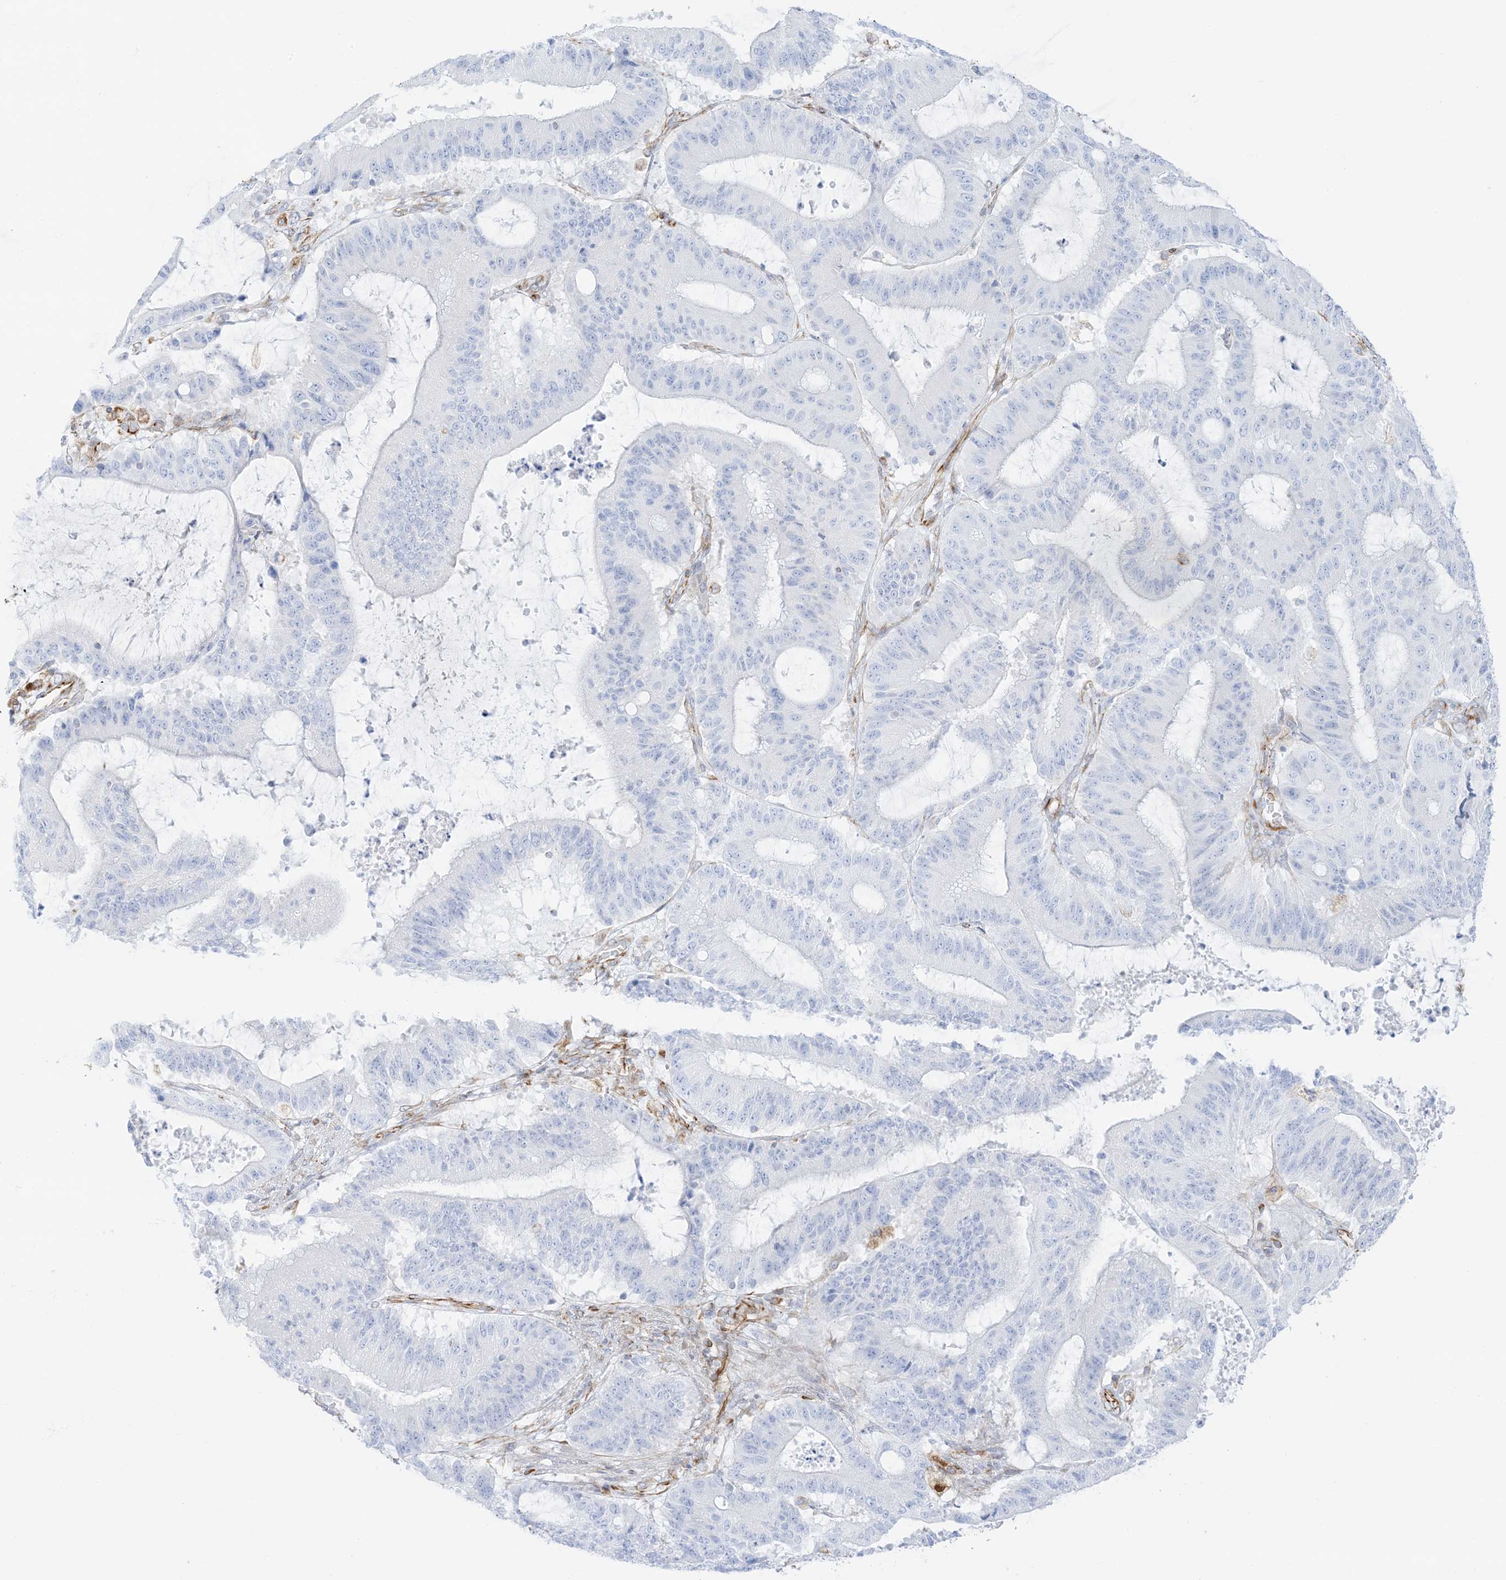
{"staining": {"intensity": "negative", "quantity": "none", "location": "none"}, "tissue": "liver cancer", "cell_type": "Tumor cells", "image_type": "cancer", "snomed": [{"axis": "morphology", "description": "Normal tissue, NOS"}, {"axis": "morphology", "description": "Cholangiocarcinoma"}, {"axis": "topography", "description": "Liver"}, {"axis": "topography", "description": "Peripheral nerve tissue"}], "caption": "Immunohistochemistry image of neoplastic tissue: human liver cancer (cholangiocarcinoma) stained with DAB shows no significant protein expression in tumor cells.", "gene": "PID1", "patient": {"sex": "female", "age": 73}}